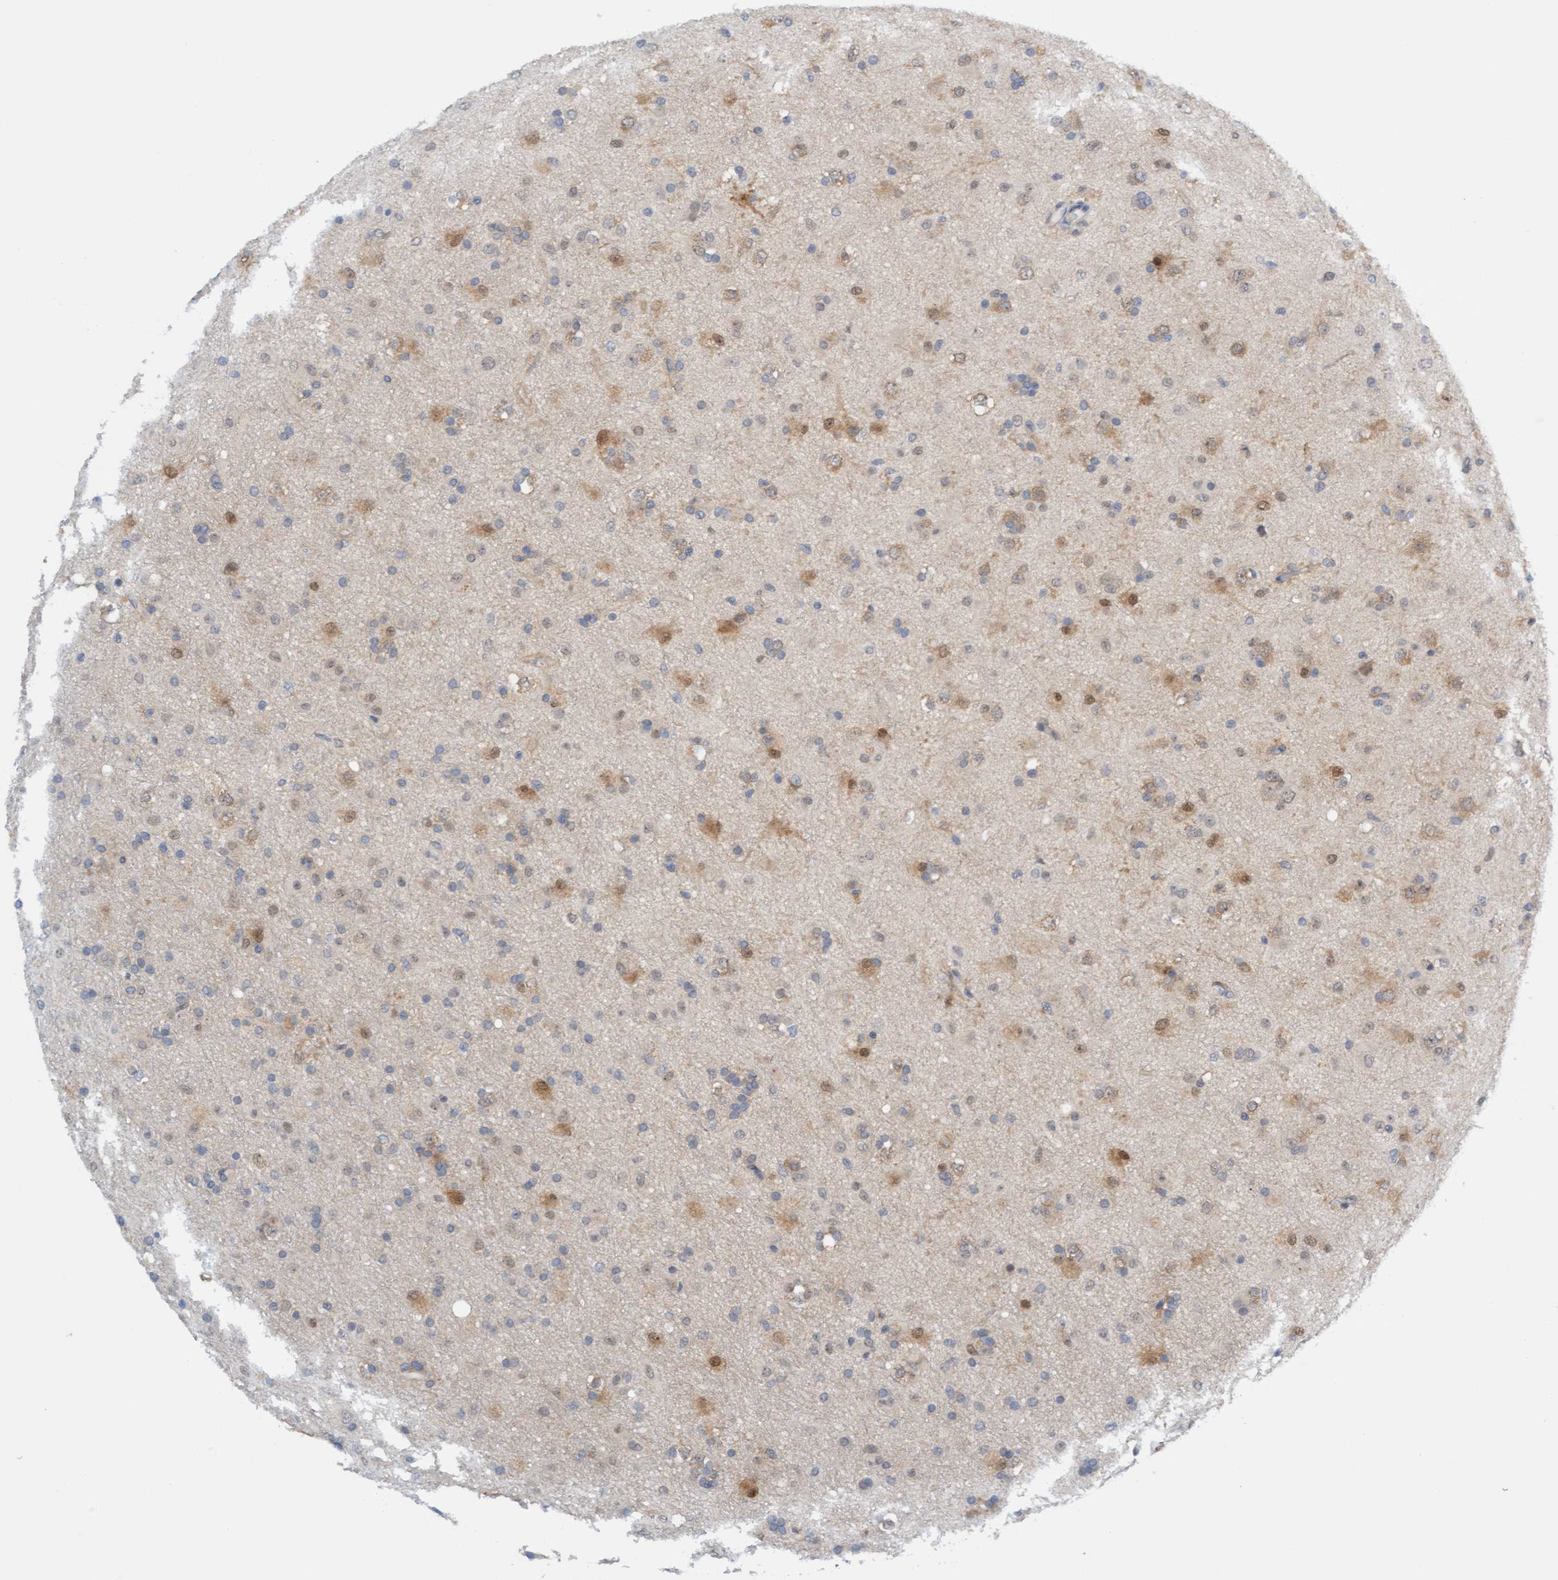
{"staining": {"intensity": "weak", "quantity": "25%-75%", "location": "cytoplasmic/membranous"}, "tissue": "glioma", "cell_type": "Tumor cells", "image_type": "cancer", "snomed": [{"axis": "morphology", "description": "Glioma, malignant, Low grade"}, {"axis": "topography", "description": "Brain"}], "caption": "High-power microscopy captured an IHC histopathology image of malignant glioma (low-grade), revealing weak cytoplasmic/membranous positivity in approximately 25%-75% of tumor cells. The staining was performed using DAB (3,3'-diaminobenzidine), with brown indicating positive protein expression. Nuclei are stained blue with hematoxylin.", "gene": "AMZ2", "patient": {"sex": "male", "age": 65}}